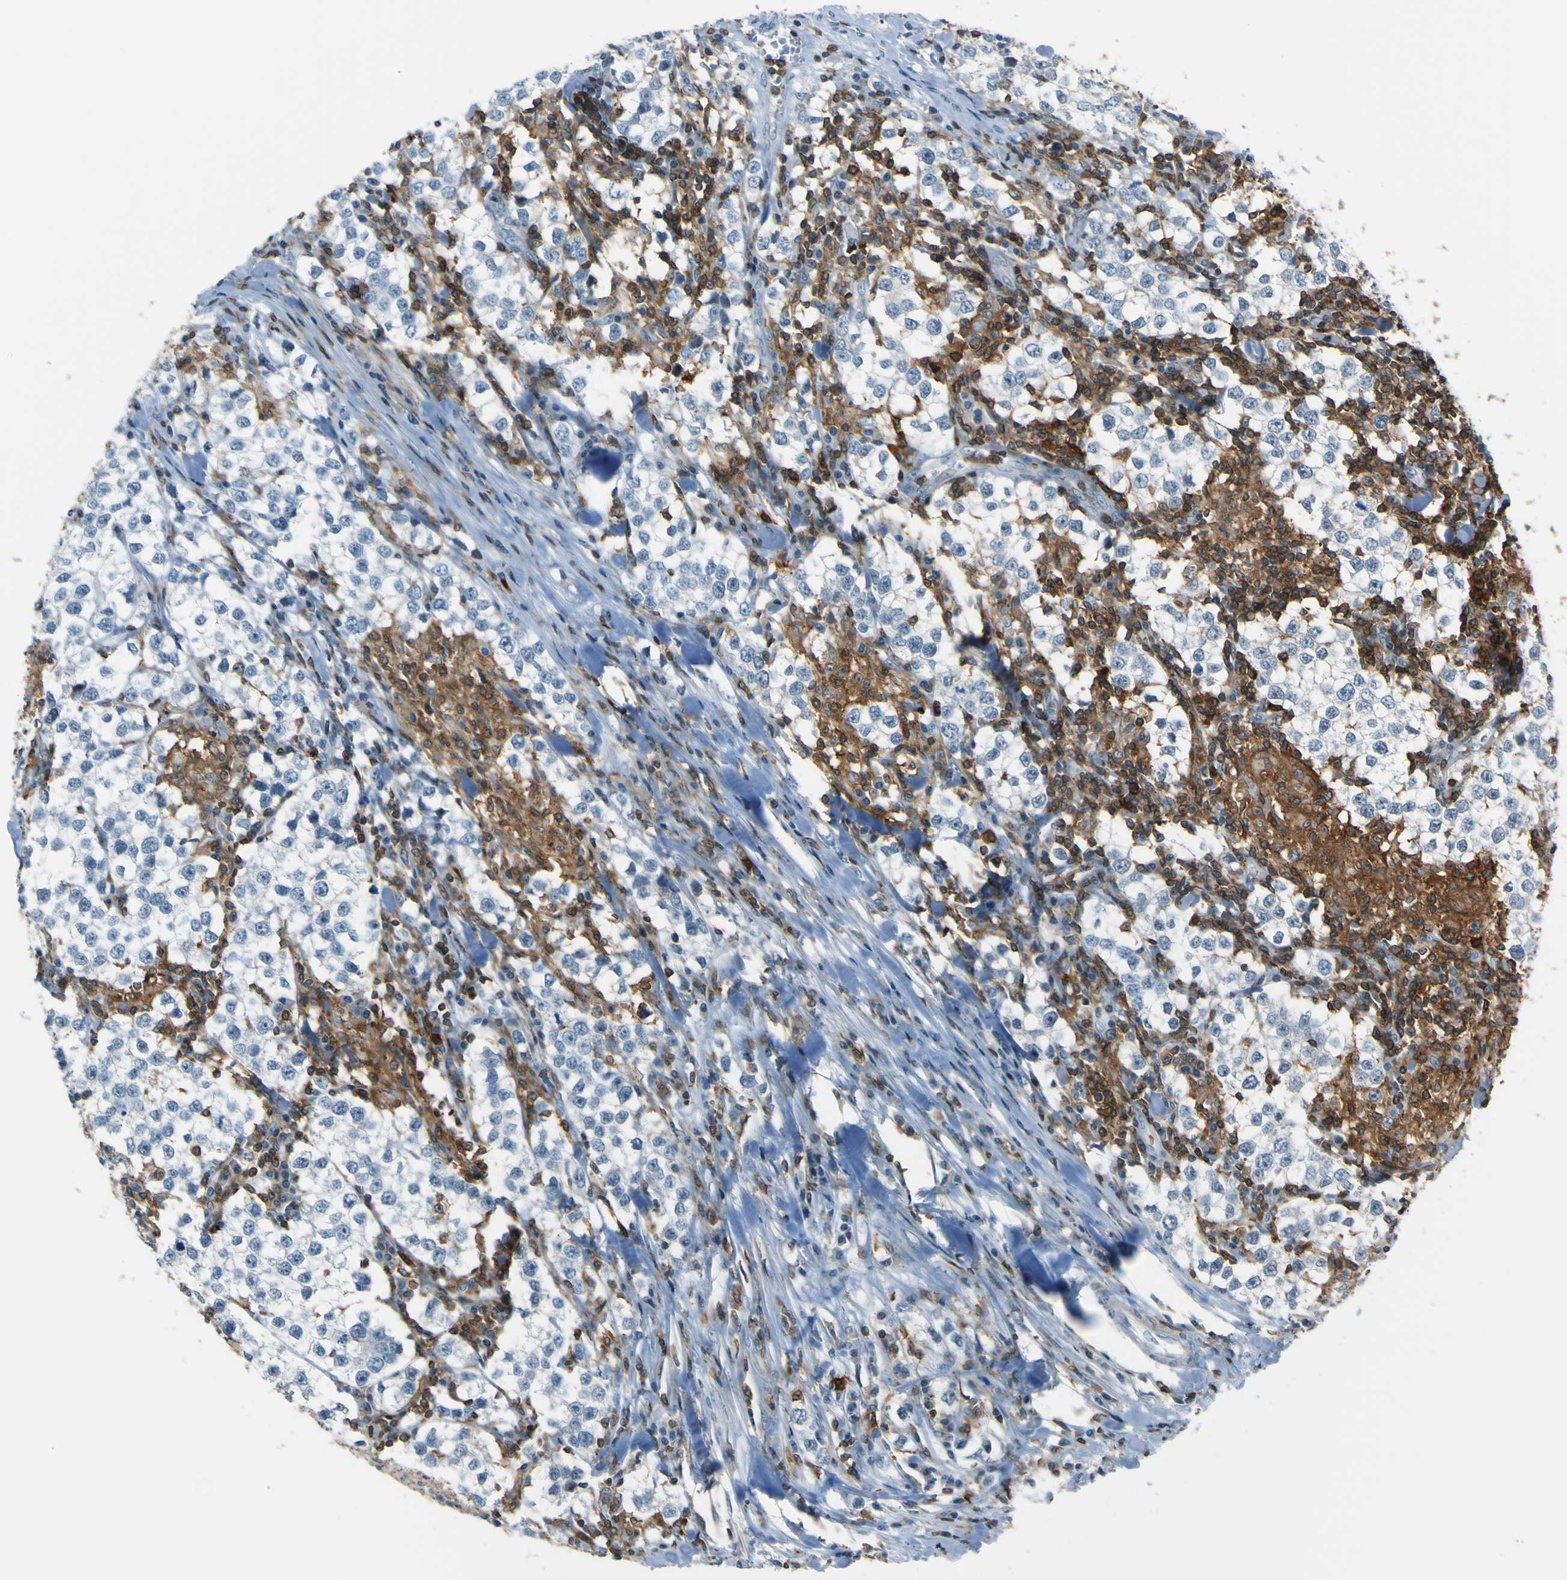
{"staining": {"intensity": "negative", "quantity": "none", "location": "none"}, "tissue": "testis cancer", "cell_type": "Tumor cells", "image_type": "cancer", "snomed": [{"axis": "morphology", "description": "Seminoma, NOS"}, {"axis": "morphology", "description": "Carcinoma, Embryonal, NOS"}, {"axis": "topography", "description": "Testis"}], "caption": "IHC histopathology image of neoplastic tissue: testis cancer stained with DAB exhibits no significant protein positivity in tumor cells.", "gene": "PCDHB5", "patient": {"sex": "male", "age": 36}}